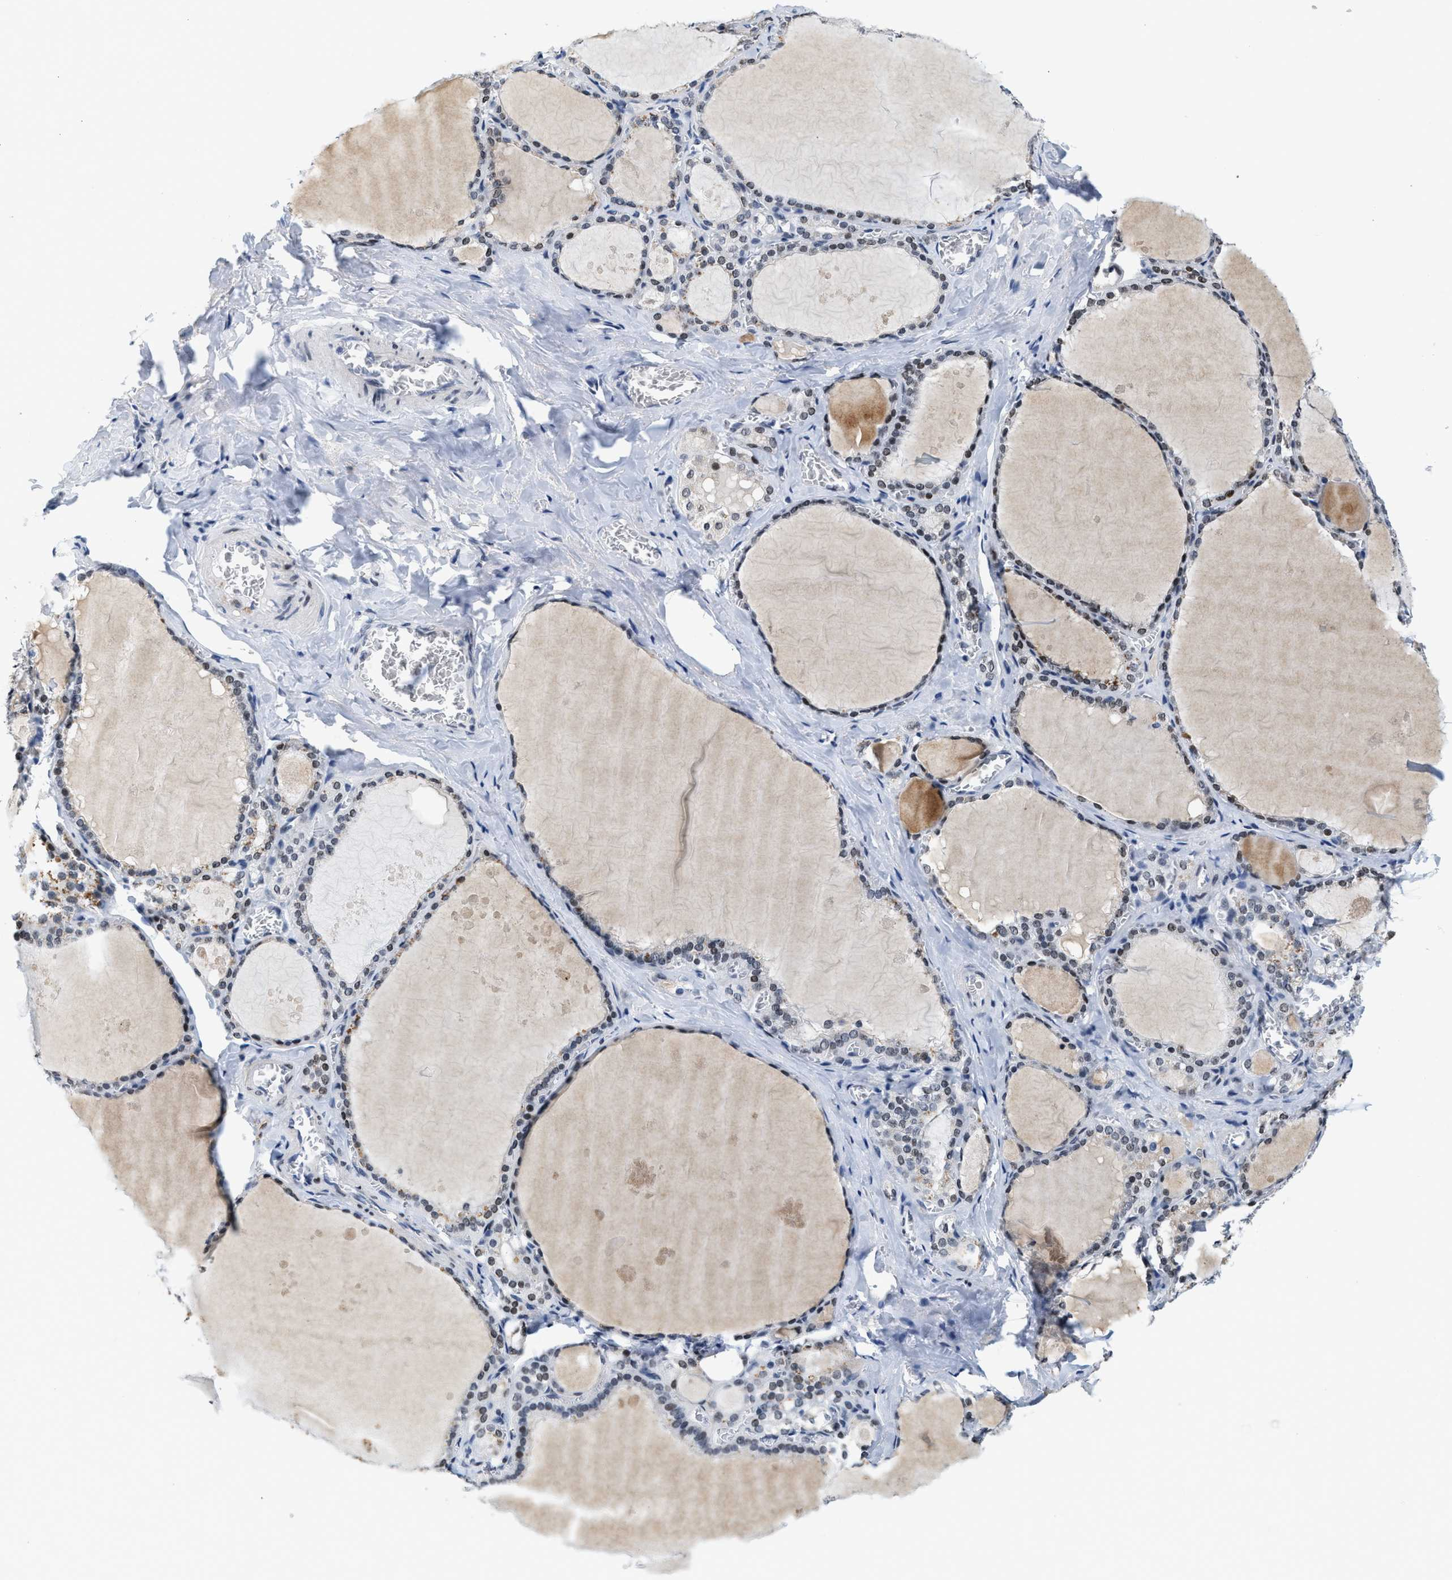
{"staining": {"intensity": "weak", "quantity": "<25%", "location": "nuclear"}, "tissue": "thyroid gland", "cell_type": "Glandular cells", "image_type": "normal", "snomed": [{"axis": "morphology", "description": "Normal tissue, NOS"}, {"axis": "topography", "description": "Thyroid gland"}], "caption": "Immunohistochemistry (IHC) image of unremarkable thyroid gland: thyroid gland stained with DAB demonstrates no significant protein expression in glandular cells.", "gene": "SETD1B", "patient": {"sex": "male", "age": 56}}